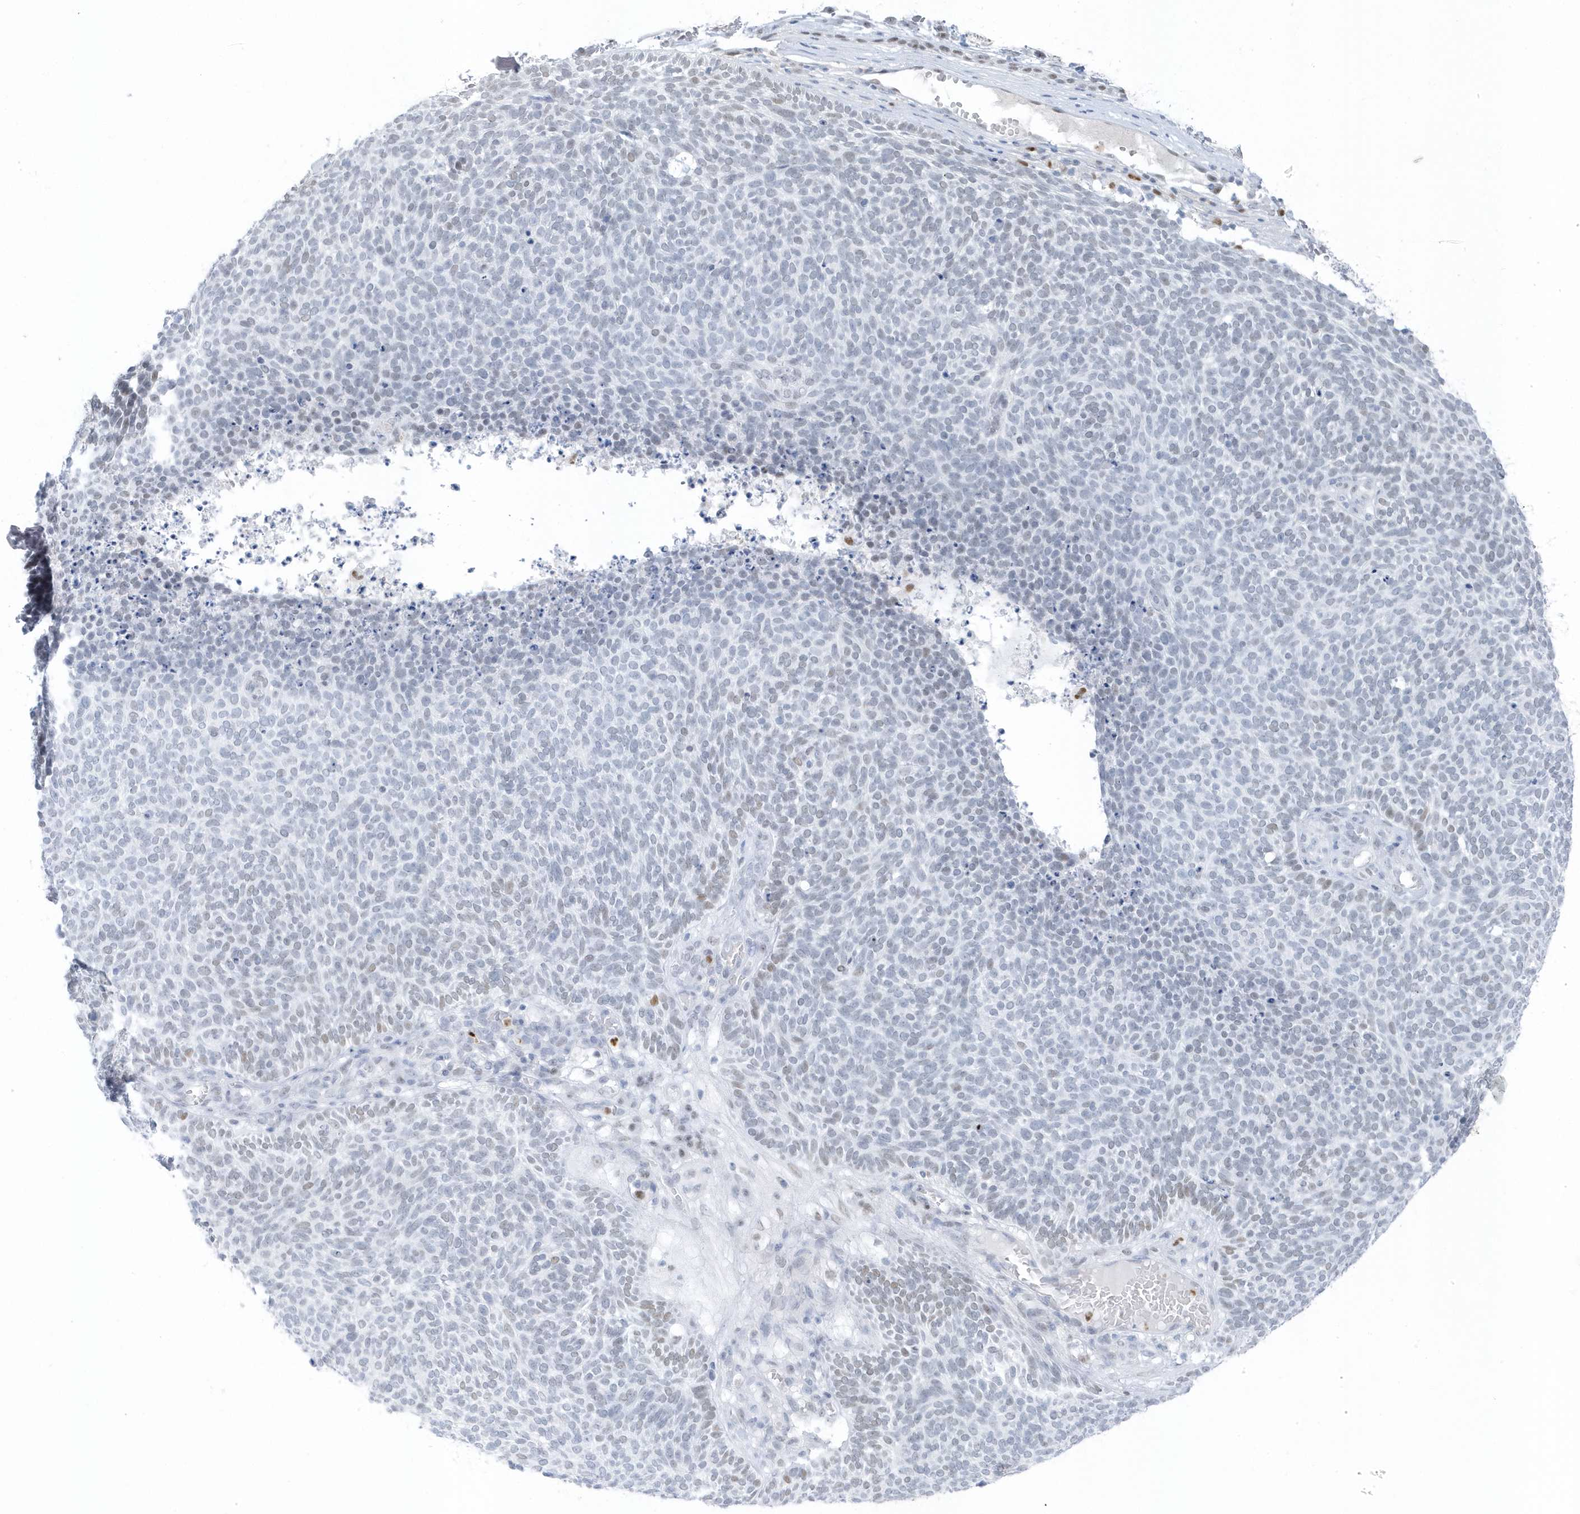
{"staining": {"intensity": "negative", "quantity": "none", "location": "none"}, "tissue": "skin cancer", "cell_type": "Tumor cells", "image_type": "cancer", "snomed": [{"axis": "morphology", "description": "Squamous cell carcinoma, NOS"}, {"axis": "topography", "description": "Skin"}], "caption": "DAB (3,3'-diaminobenzidine) immunohistochemical staining of skin cancer demonstrates no significant positivity in tumor cells. Nuclei are stained in blue.", "gene": "SMIM34", "patient": {"sex": "female", "age": 90}}